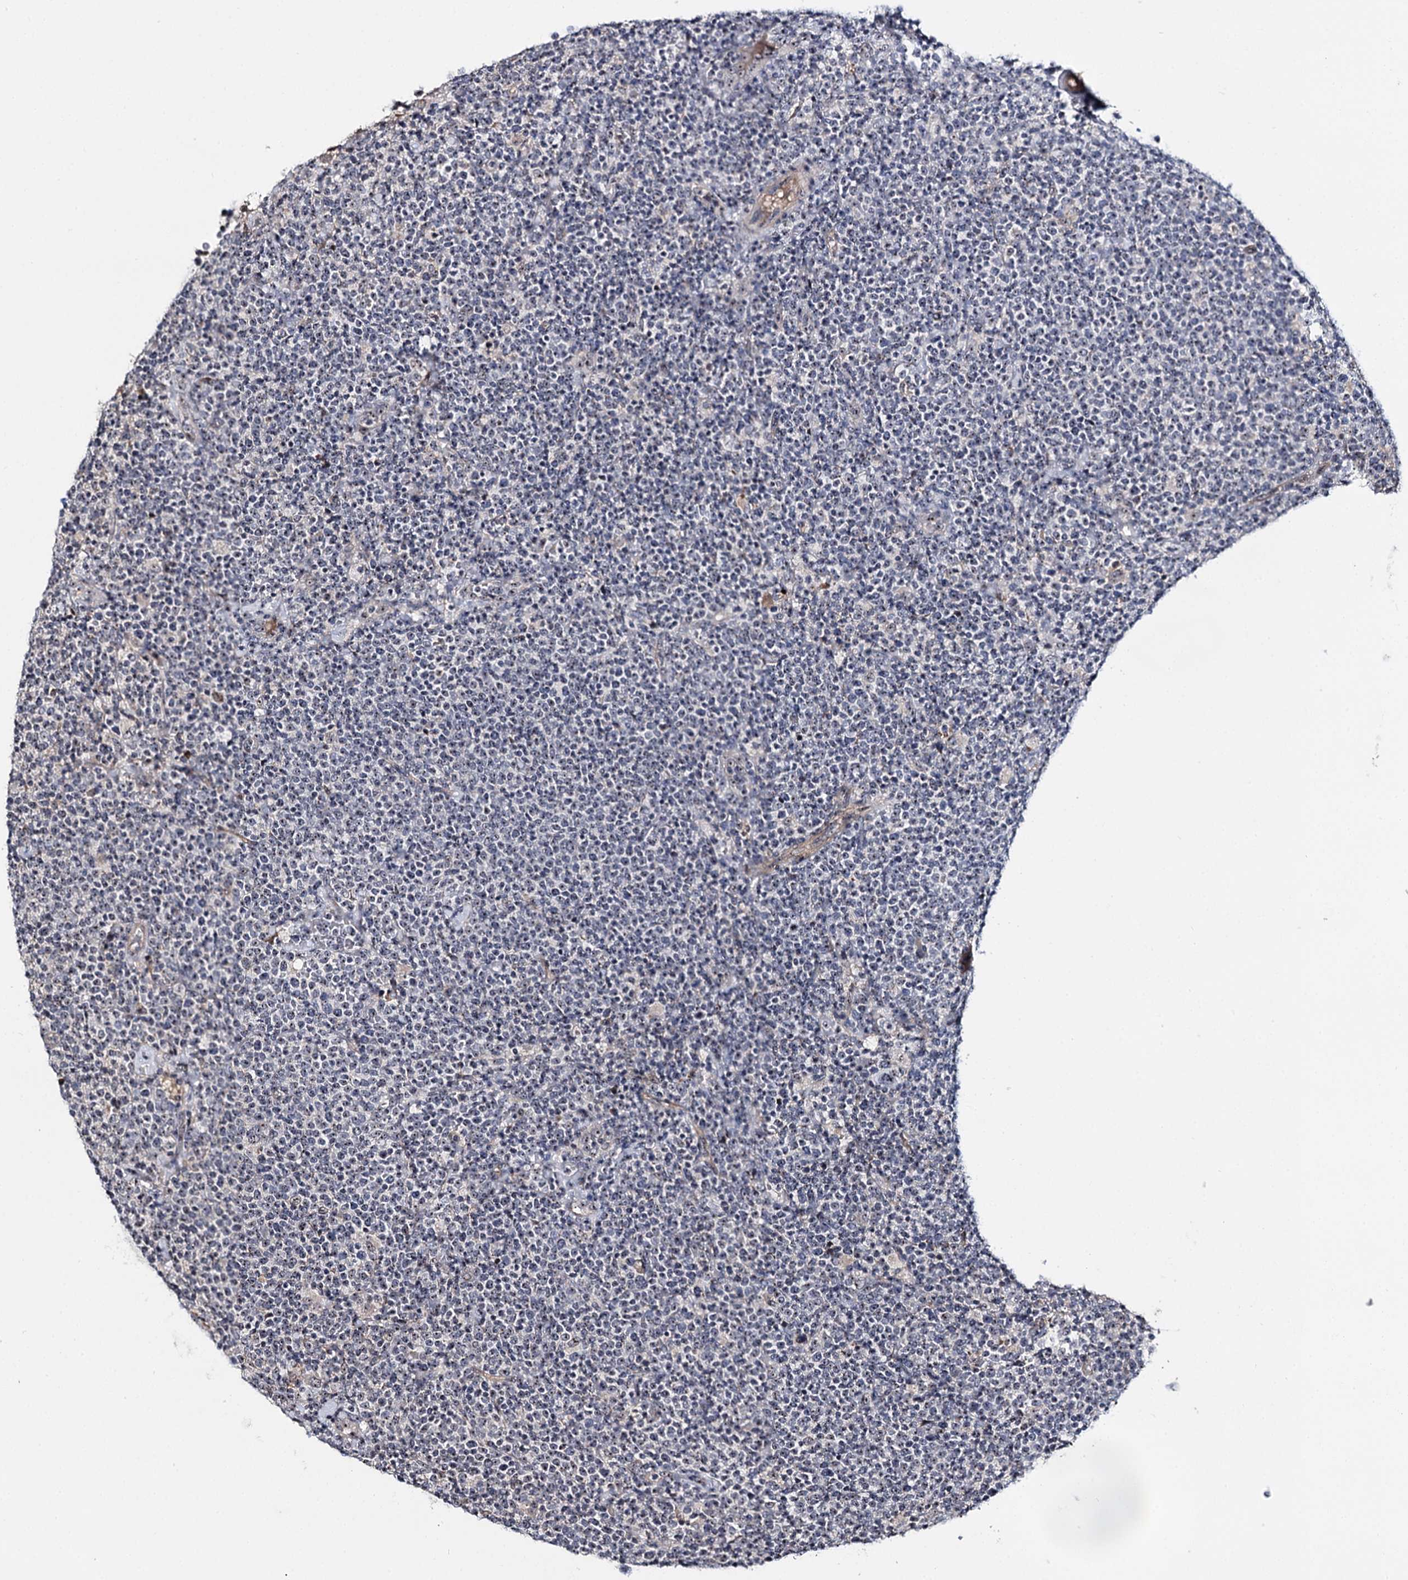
{"staining": {"intensity": "negative", "quantity": "none", "location": "none"}, "tissue": "lymphoma", "cell_type": "Tumor cells", "image_type": "cancer", "snomed": [{"axis": "morphology", "description": "Malignant lymphoma, non-Hodgkin's type, High grade"}, {"axis": "topography", "description": "Lymph node"}], "caption": "Tumor cells show no significant protein expression in malignant lymphoma, non-Hodgkin's type (high-grade). The staining is performed using DAB brown chromogen with nuclei counter-stained in using hematoxylin.", "gene": "SUPT20H", "patient": {"sex": "male", "age": 61}}